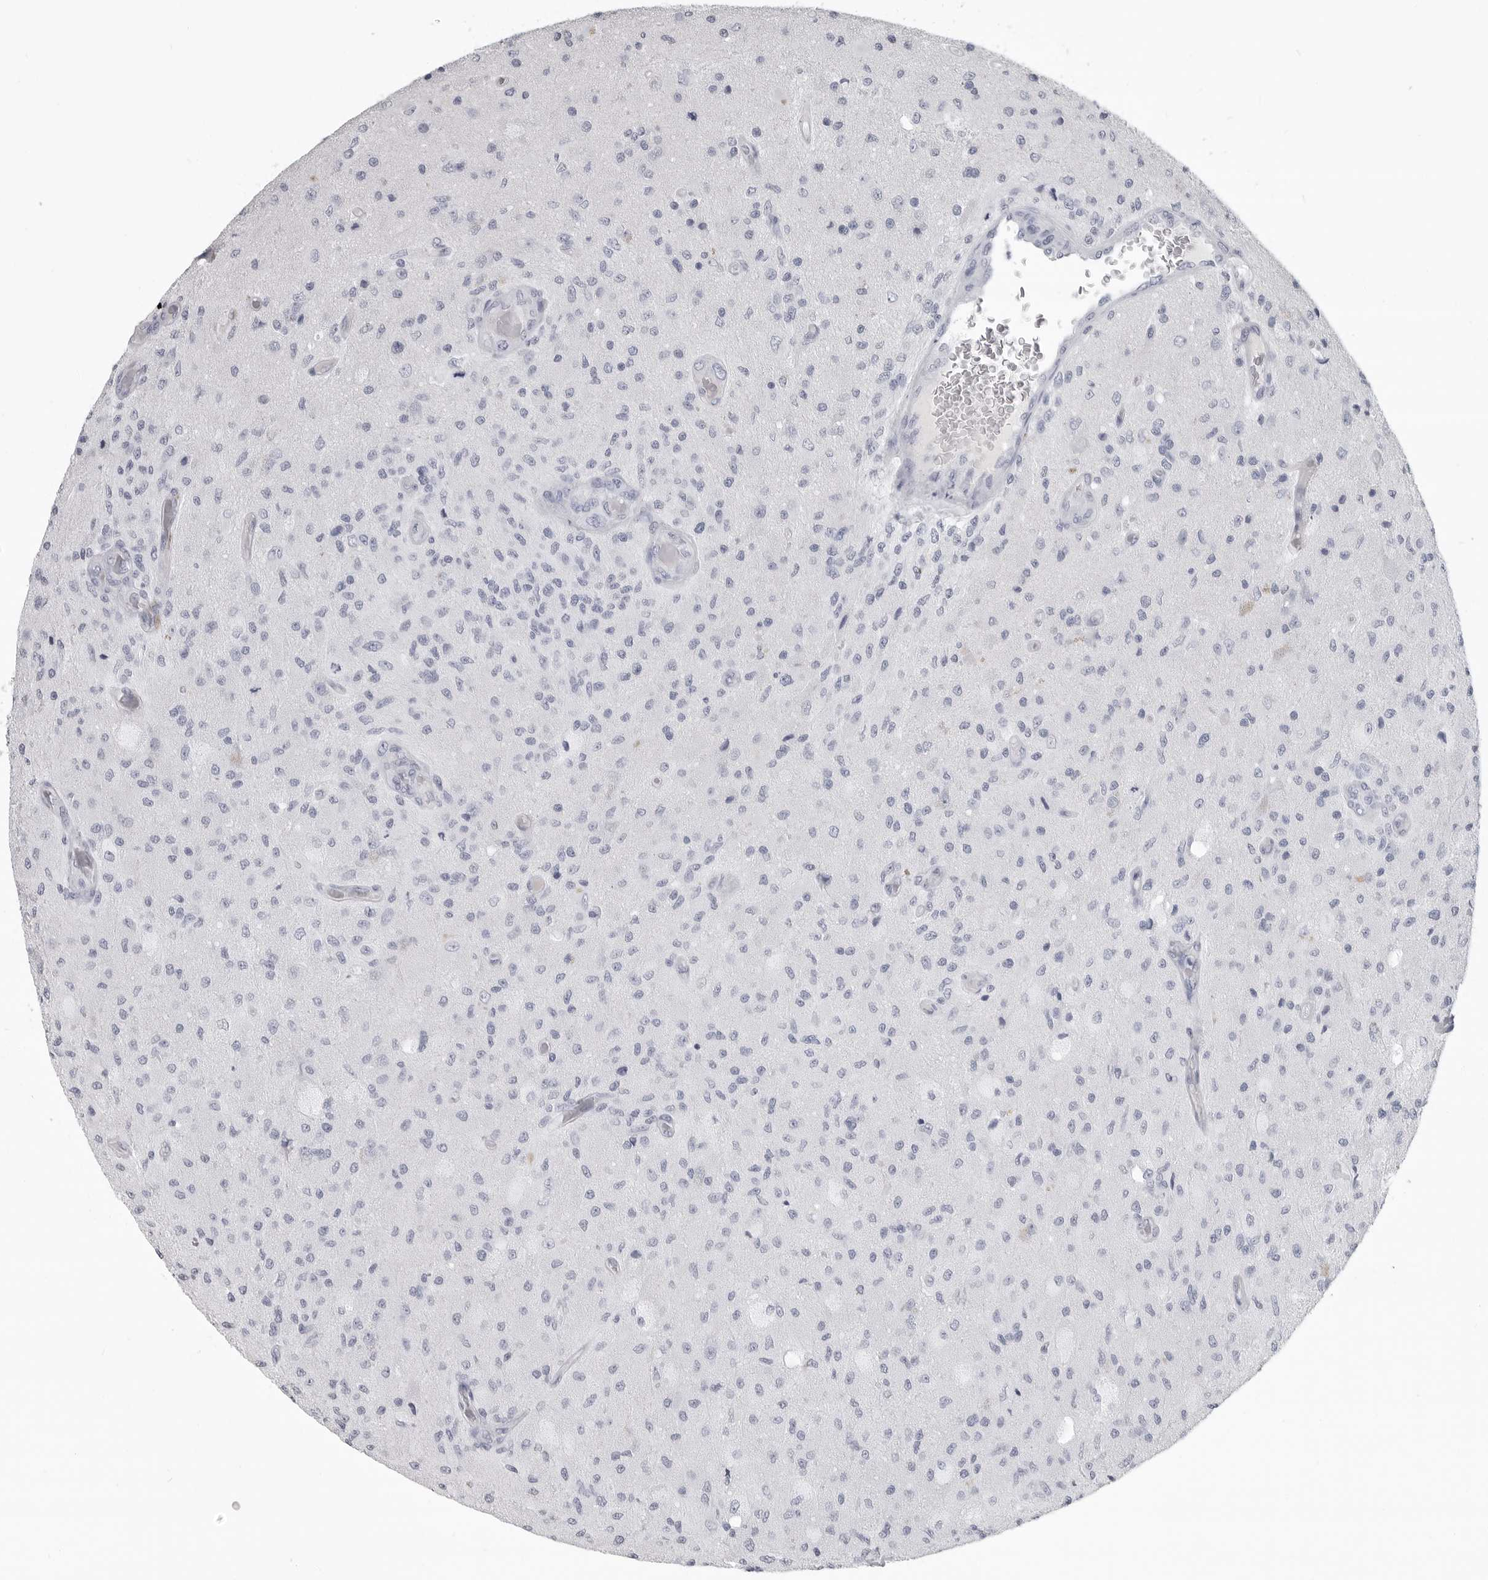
{"staining": {"intensity": "negative", "quantity": "none", "location": "none"}, "tissue": "glioma", "cell_type": "Tumor cells", "image_type": "cancer", "snomed": [{"axis": "morphology", "description": "Normal tissue, NOS"}, {"axis": "morphology", "description": "Glioma, malignant, High grade"}, {"axis": "topography", "description": "Cerebral cortex"}], "caption": "This is a histopathology image of IHC staining of malignant high-grade glioma, which shows no expression in tumor cells. (IHC, brightfield microscopy, high magnification).", "gene": "LY6D", "patient": {"sex": "male", "age": 77}}